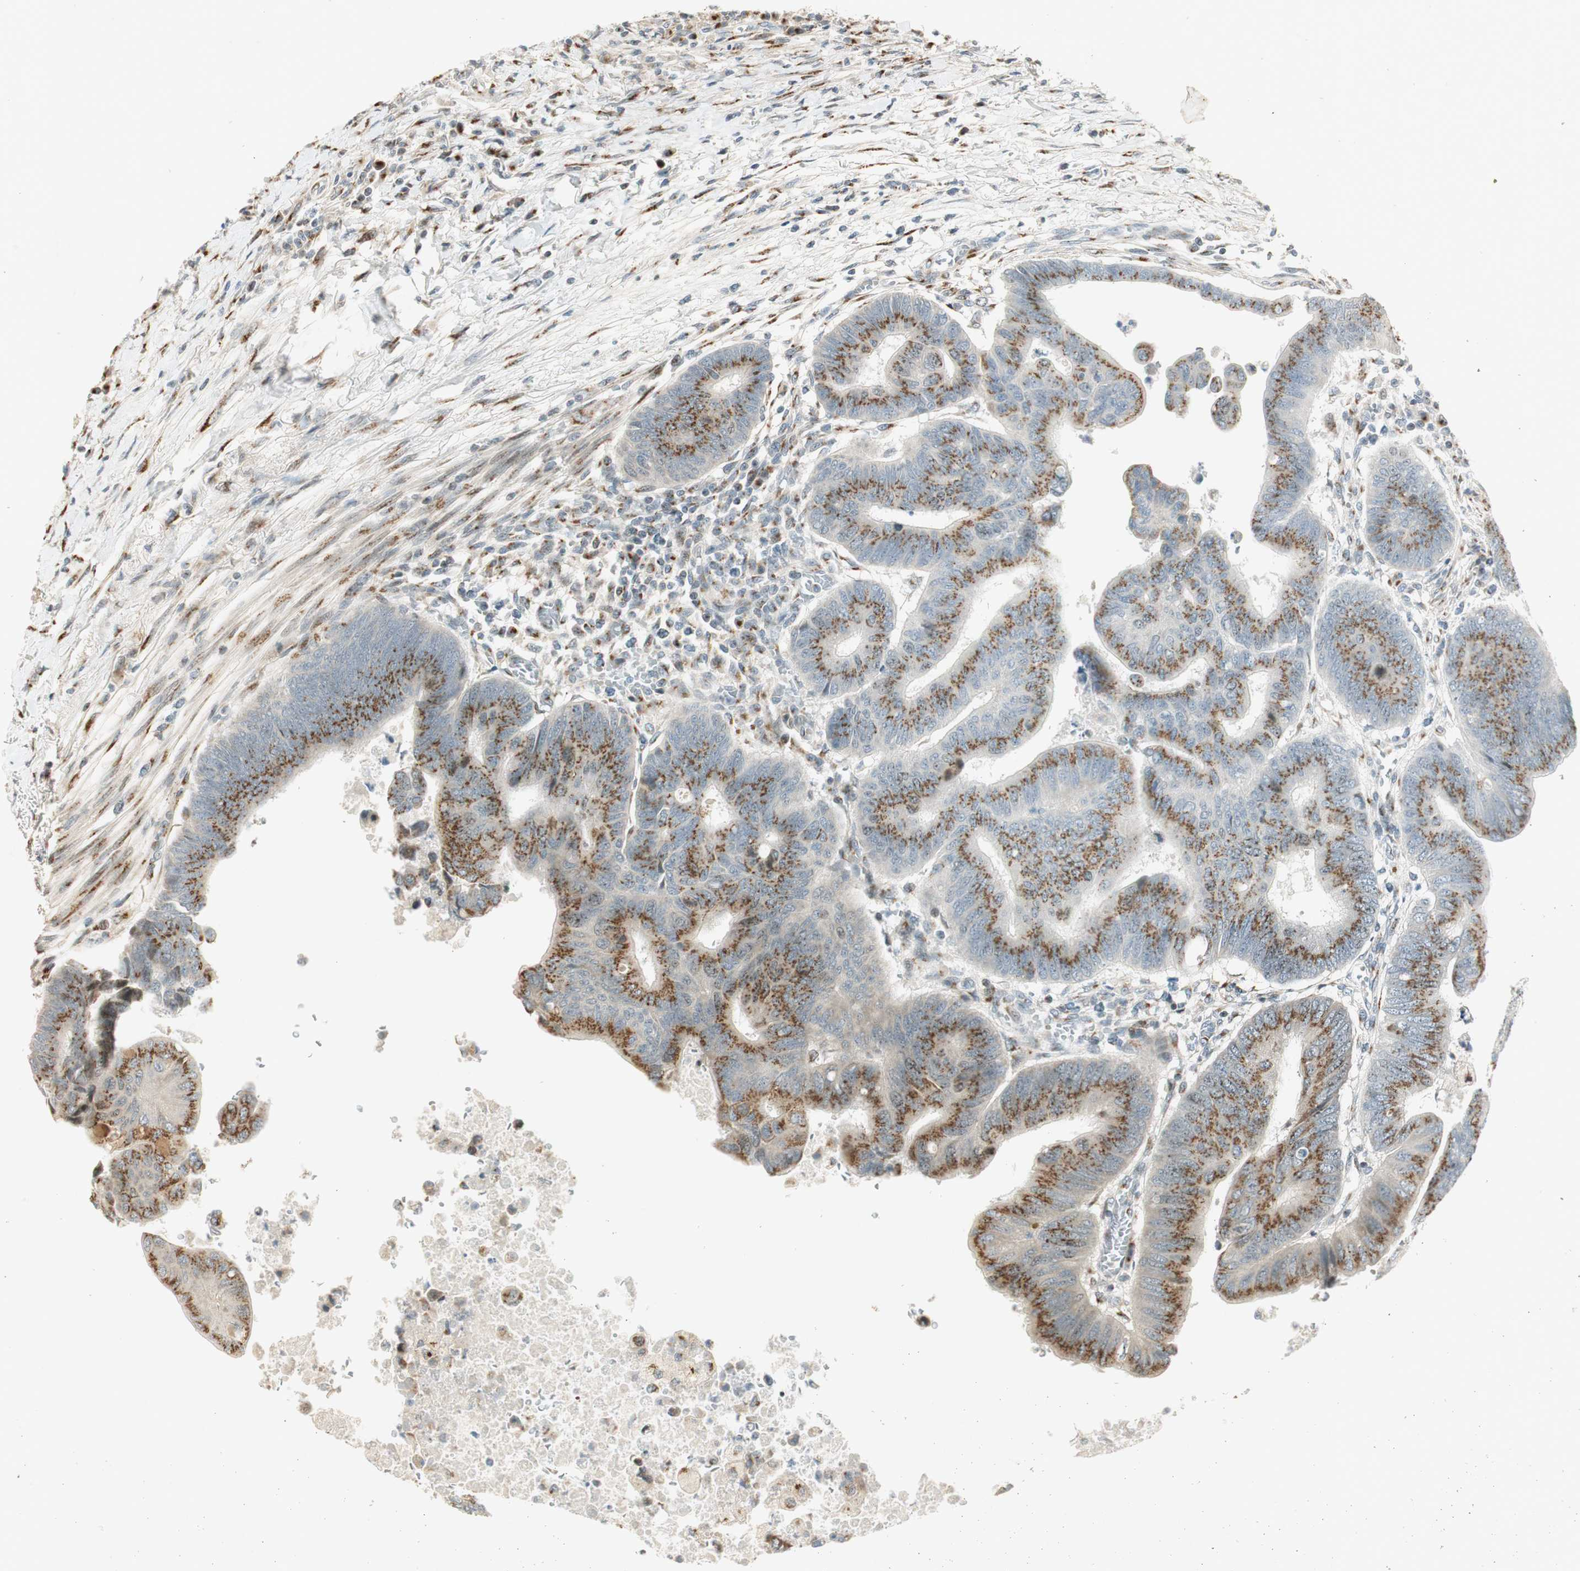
{"staining": {"intensity": "moderate", "quantity": ">75%", "location": "cytoplasmic/membranous"}, "tissue": "colorectal cancer", "cell_type": "Tumor cells", "image_type": "cancer", "snomed": [{"axis": "morphology", "description": "Normal tissue, NOS"}, {"axis": "morphology", "description": "Adenocarcinoma, NOS"}, {"axis": "topography", "description": "Rectum"}, {"axis": "topography", "description": "Peripheral nerve tissue"}], "caption": "This is a histology image of immunohistochemistry (IHC) staining of colorectal cancer (adenocarcinoma), which shows moderate expression in the cytoplasmic/membranous of tumor cells.", "gene": "NEO1", "patient": {"sex": "male", "age": 92}}